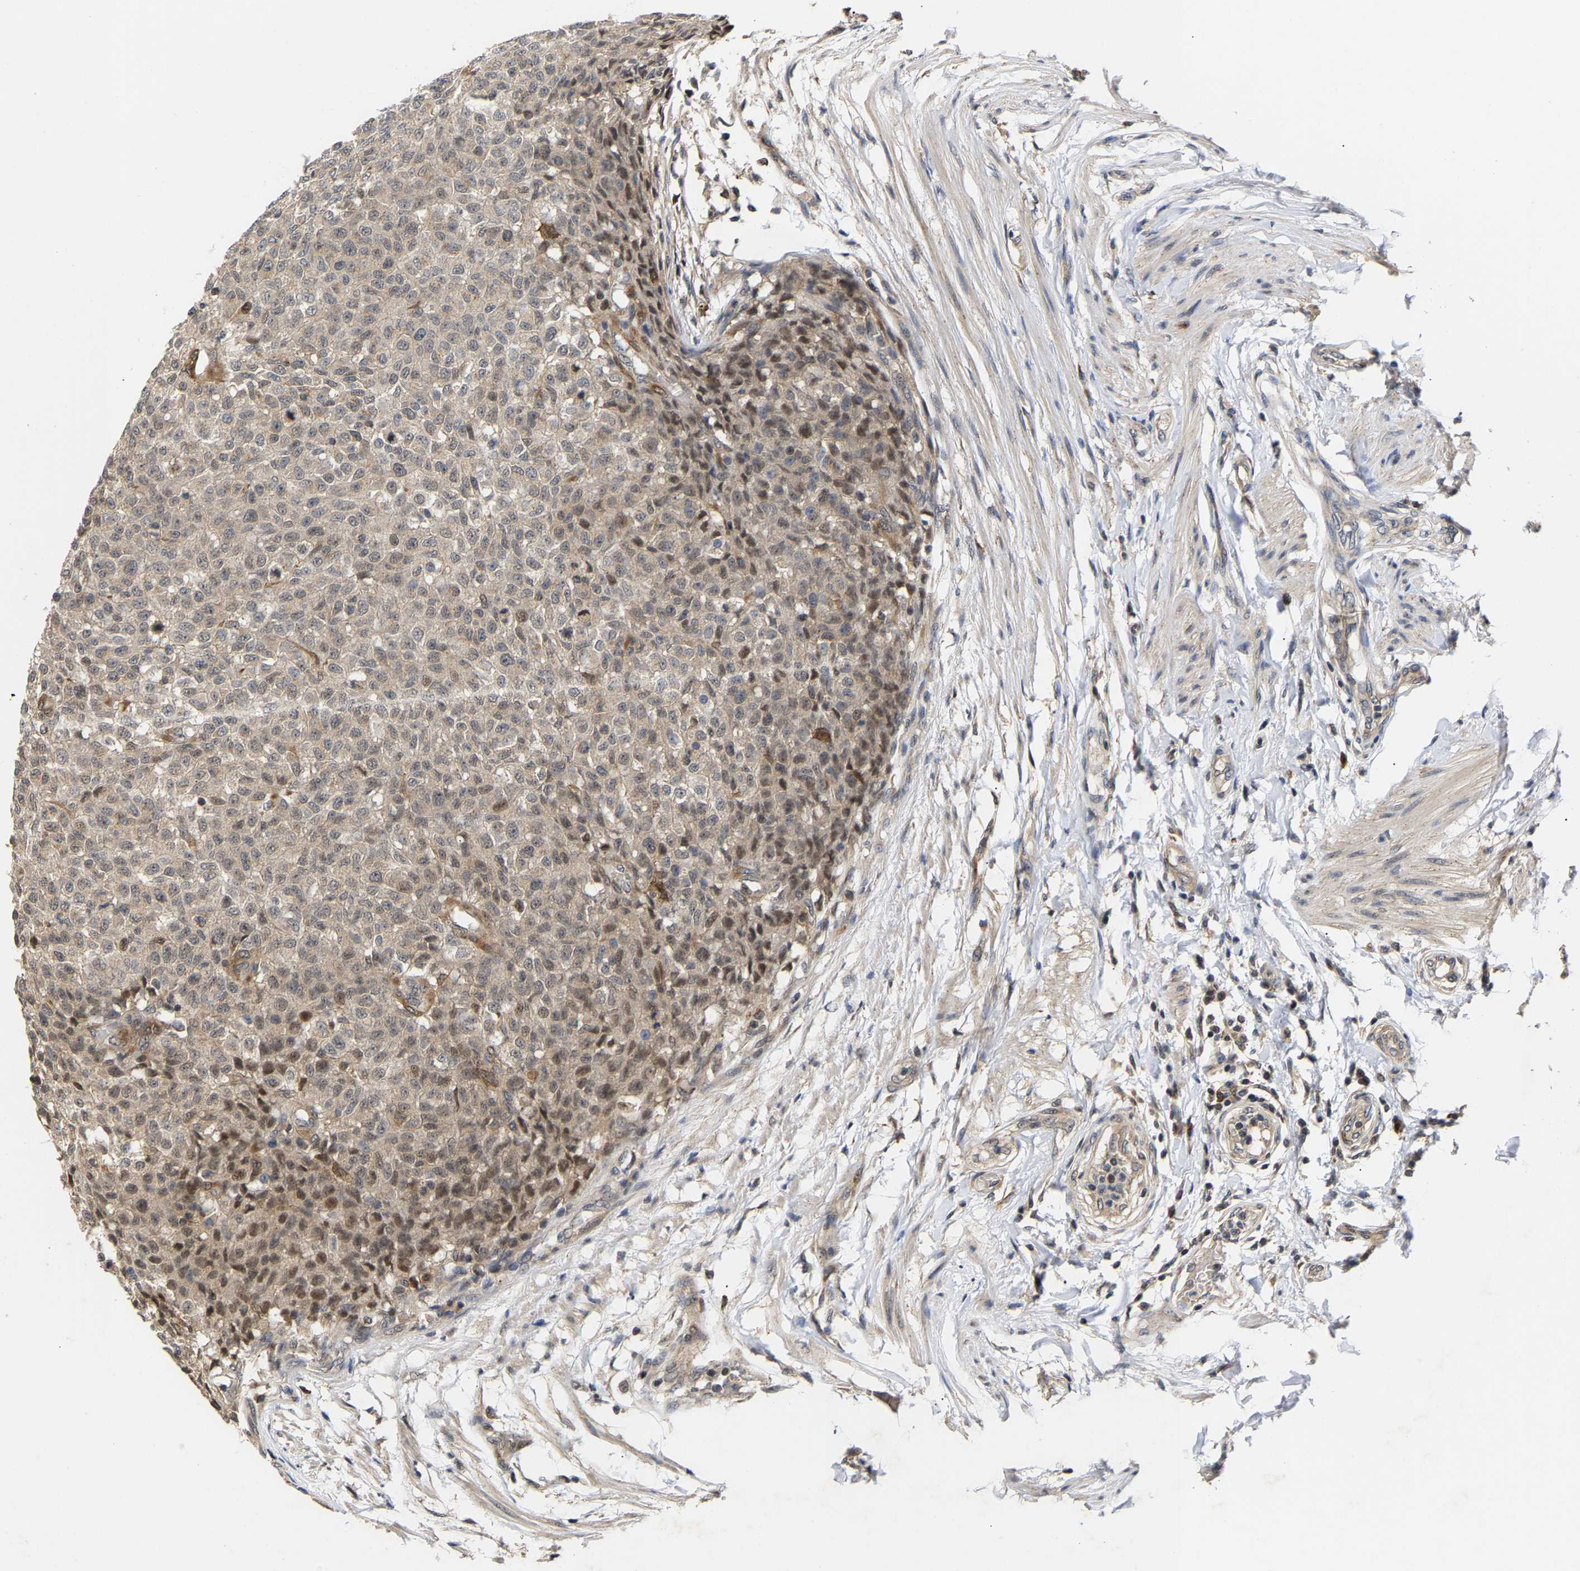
{"staining": {"intensity": "weak", "quantity": "<25%", "location": "cytoplasmic/membranous"}, "tissue": "testis cancer", "cell_type": "Tumor cells", "image_type": "cancer", "snomed": [{"axis": "morphology", "description": "Seminoma, NOS"}, {"axis": "topography", "description": "Testis"}], "caption": "DAB (3,3'-diaminobenzidine) immunohistochemical staining of seminoma (testis) shows no significant staining in tumor cells.", "gene": "CLIP2", "patient": {"sex": "male", "age": 59}}